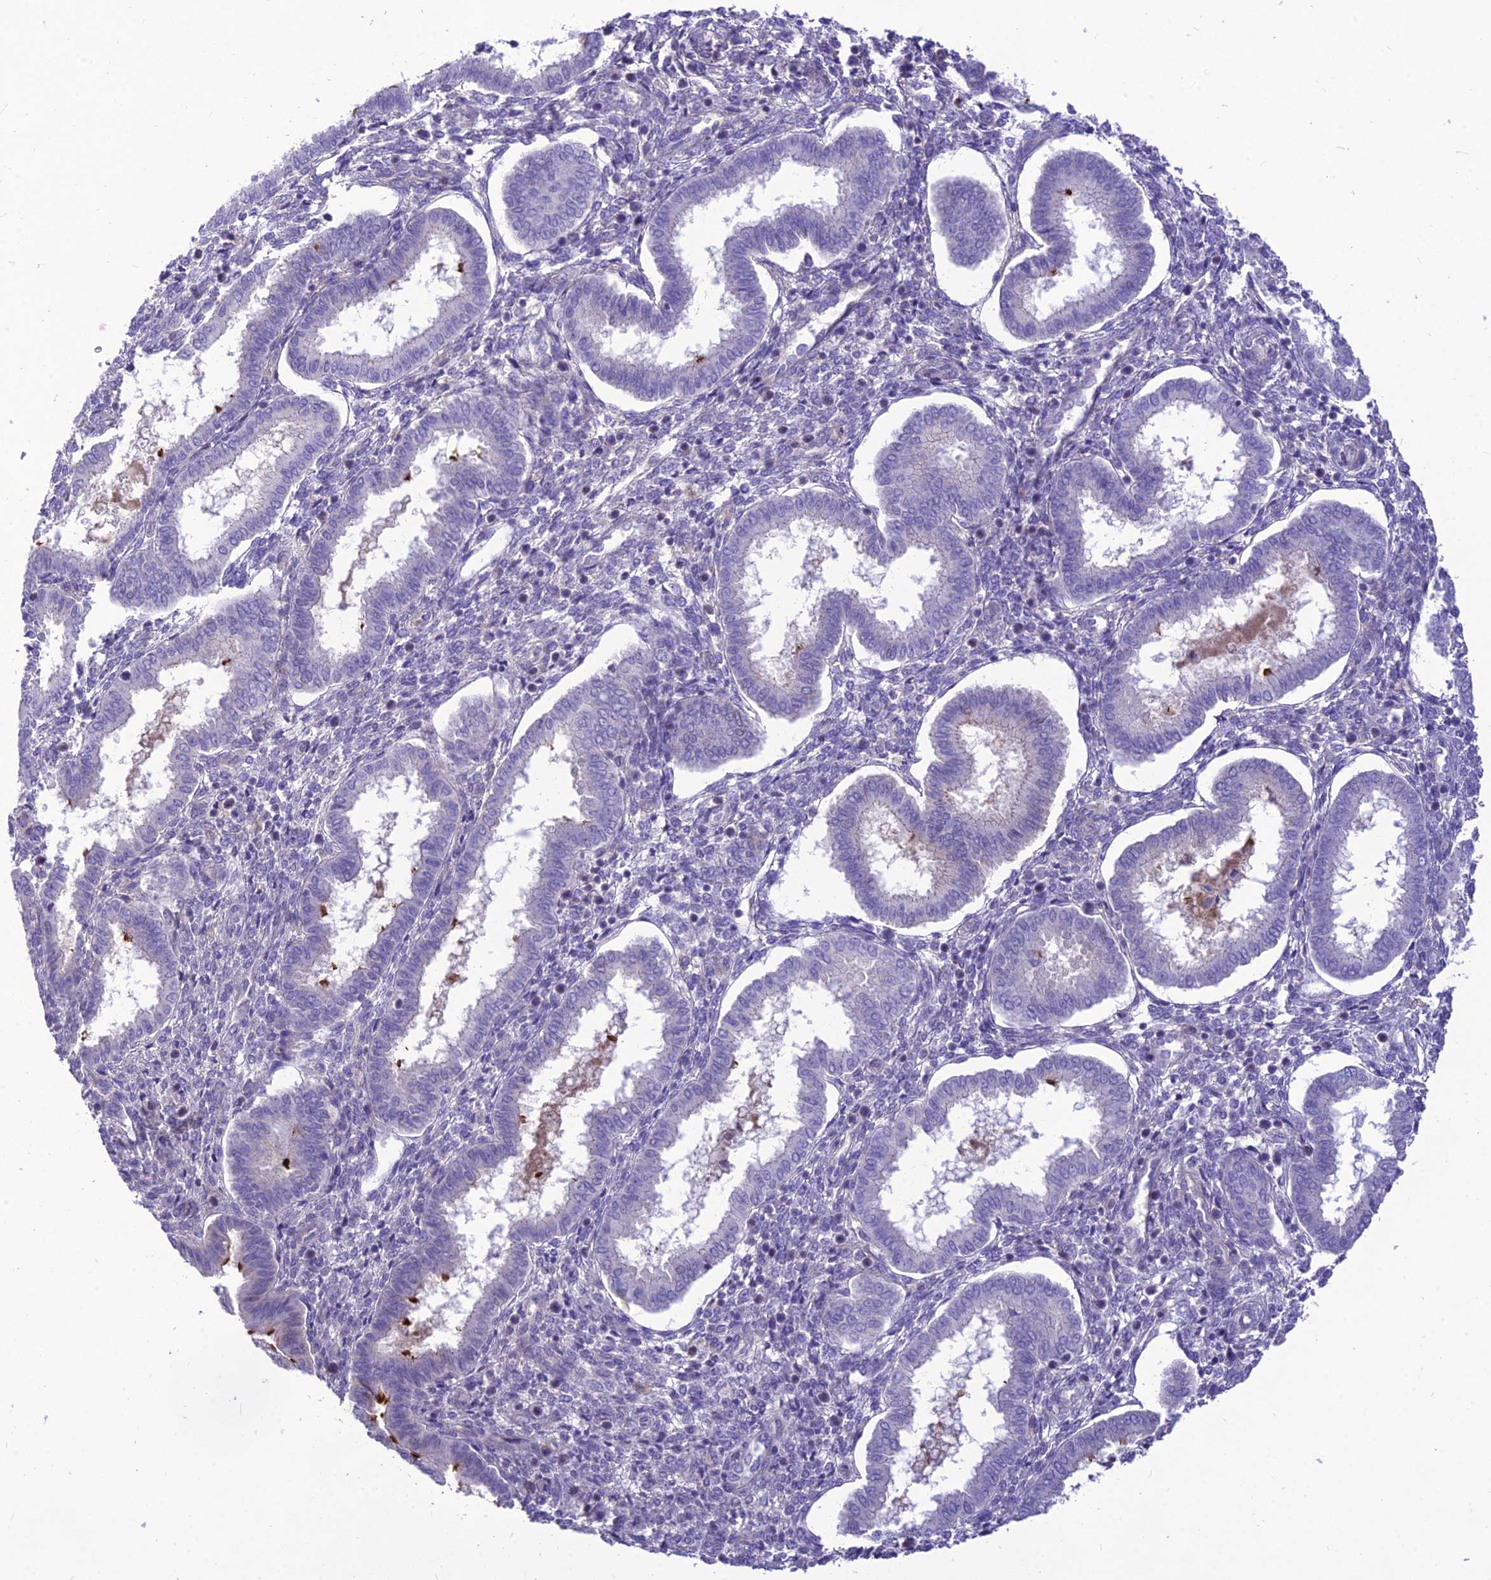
{"staining": {"intensity": "negative", "quantity": "none", "location": "none"}, "tissue": "endometrium", "cell_type": "Cells in endometrial stroma", "image_type": "normal", "snomed": [{"axis": "morphology", "description": "Normal tissue, NOS"}, {"axis": "topography", "description": "Endometrium"}], "caption": "Cells in endometrial stroma are negative for brown protein staining in unremarkable endometrium. Brightfield microscopy of immunohistochemistry stained with DAB (brown) and hematoxylin (blue), captured at high magnification.", "gene": "TEKT3", "patient": {"sex": "female", "age": 24}}